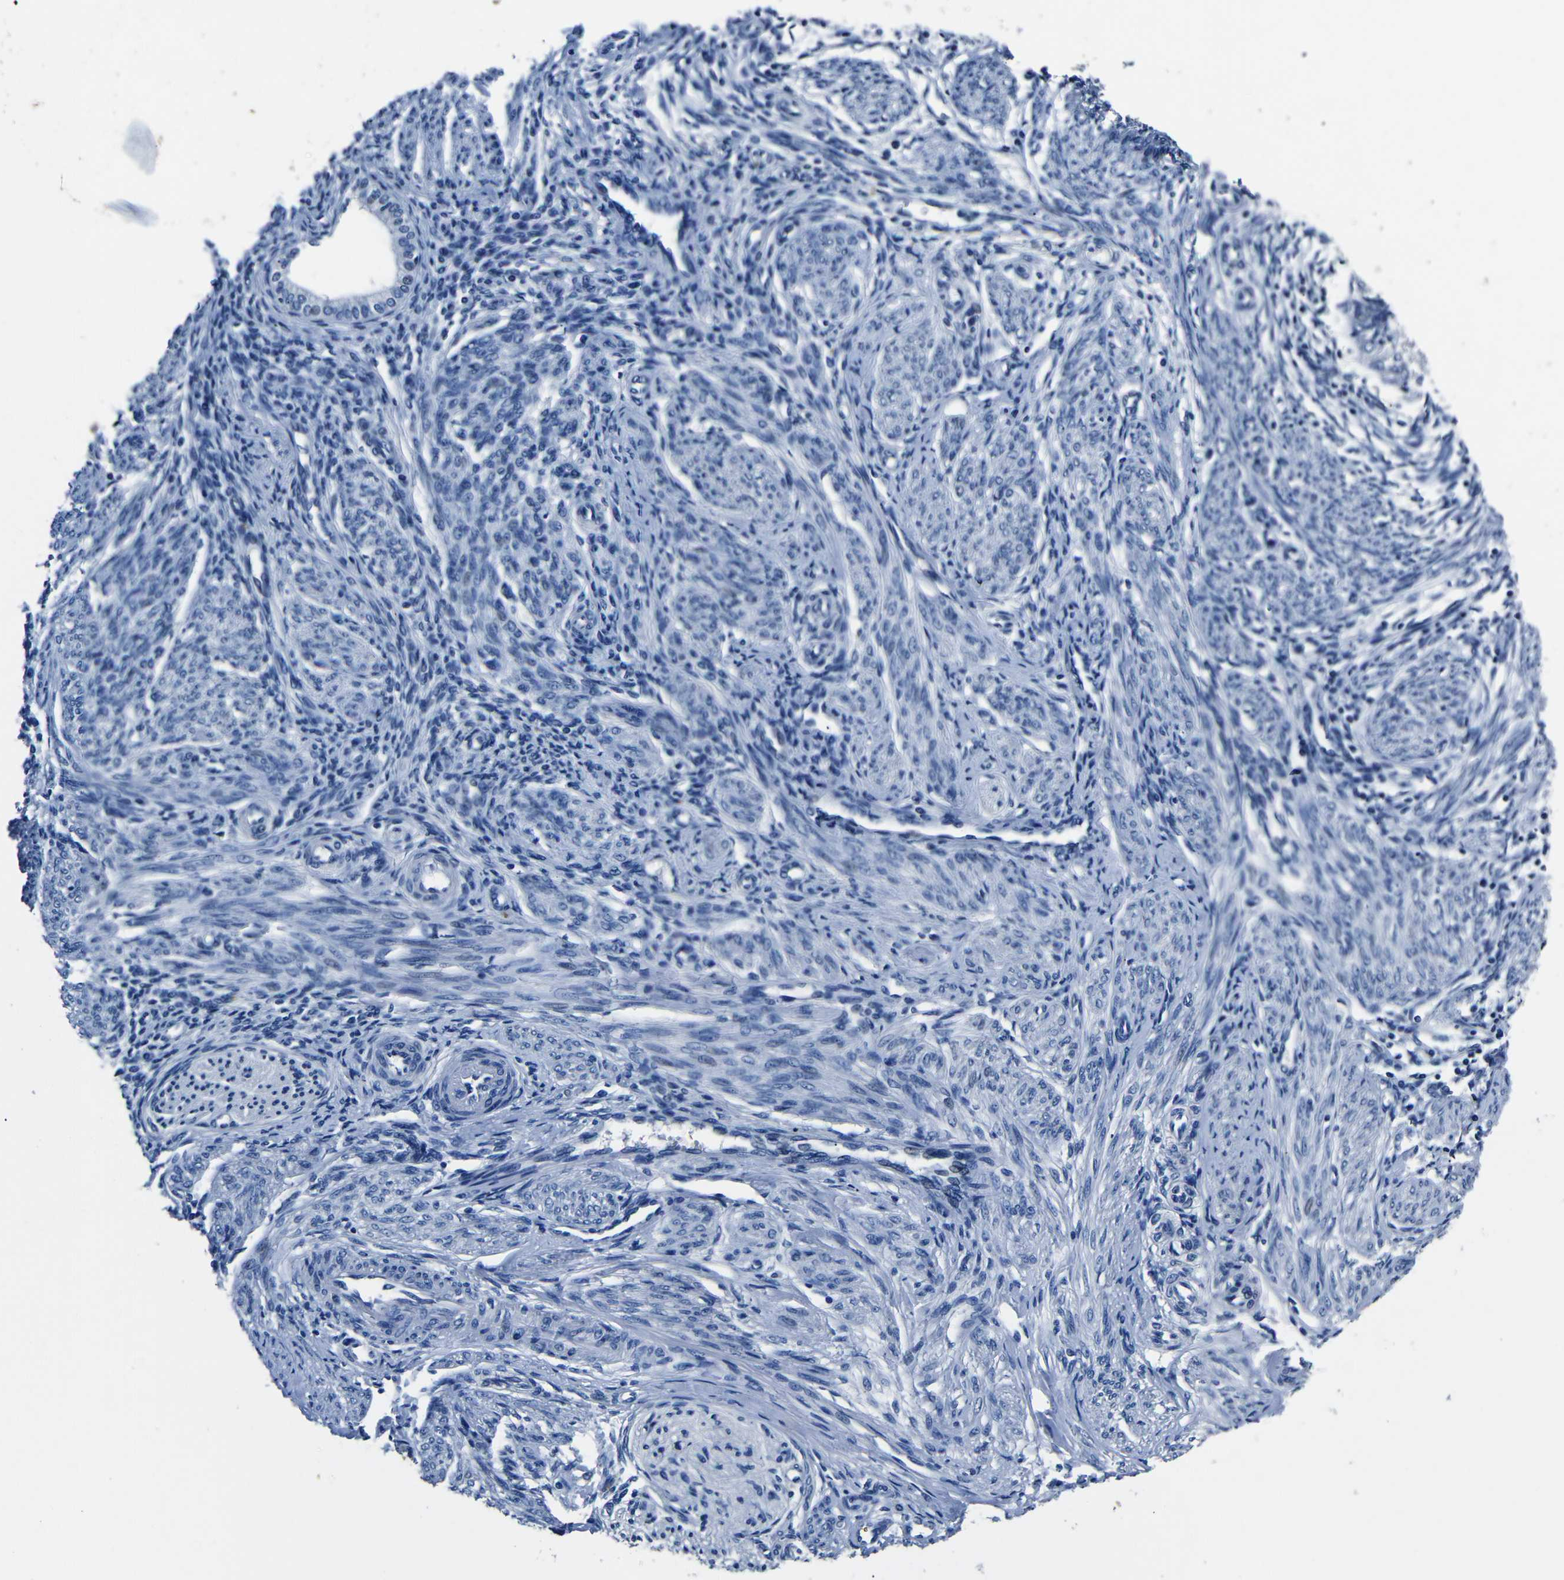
{"staining": {"intensity": "negative", "quantity": "none", "location": "none"}, "tissue": "endometrial cancer", "cell_type": "Tumor cells", "image_type": "cancer", "snomed": [{"axis": "morphology", "description": "Adenocarcinoma, NOS"}, {"axis": "topography", "description": "Endometrium"}], "caption": "Immunohistochemistry micrograph of human adenocarcinoma (endometrial) stained for a protein (brown), which exhibits no expression in tumor cells.", "gene": "NCMAP", "patient": {"sex": "female", "age": 32}}